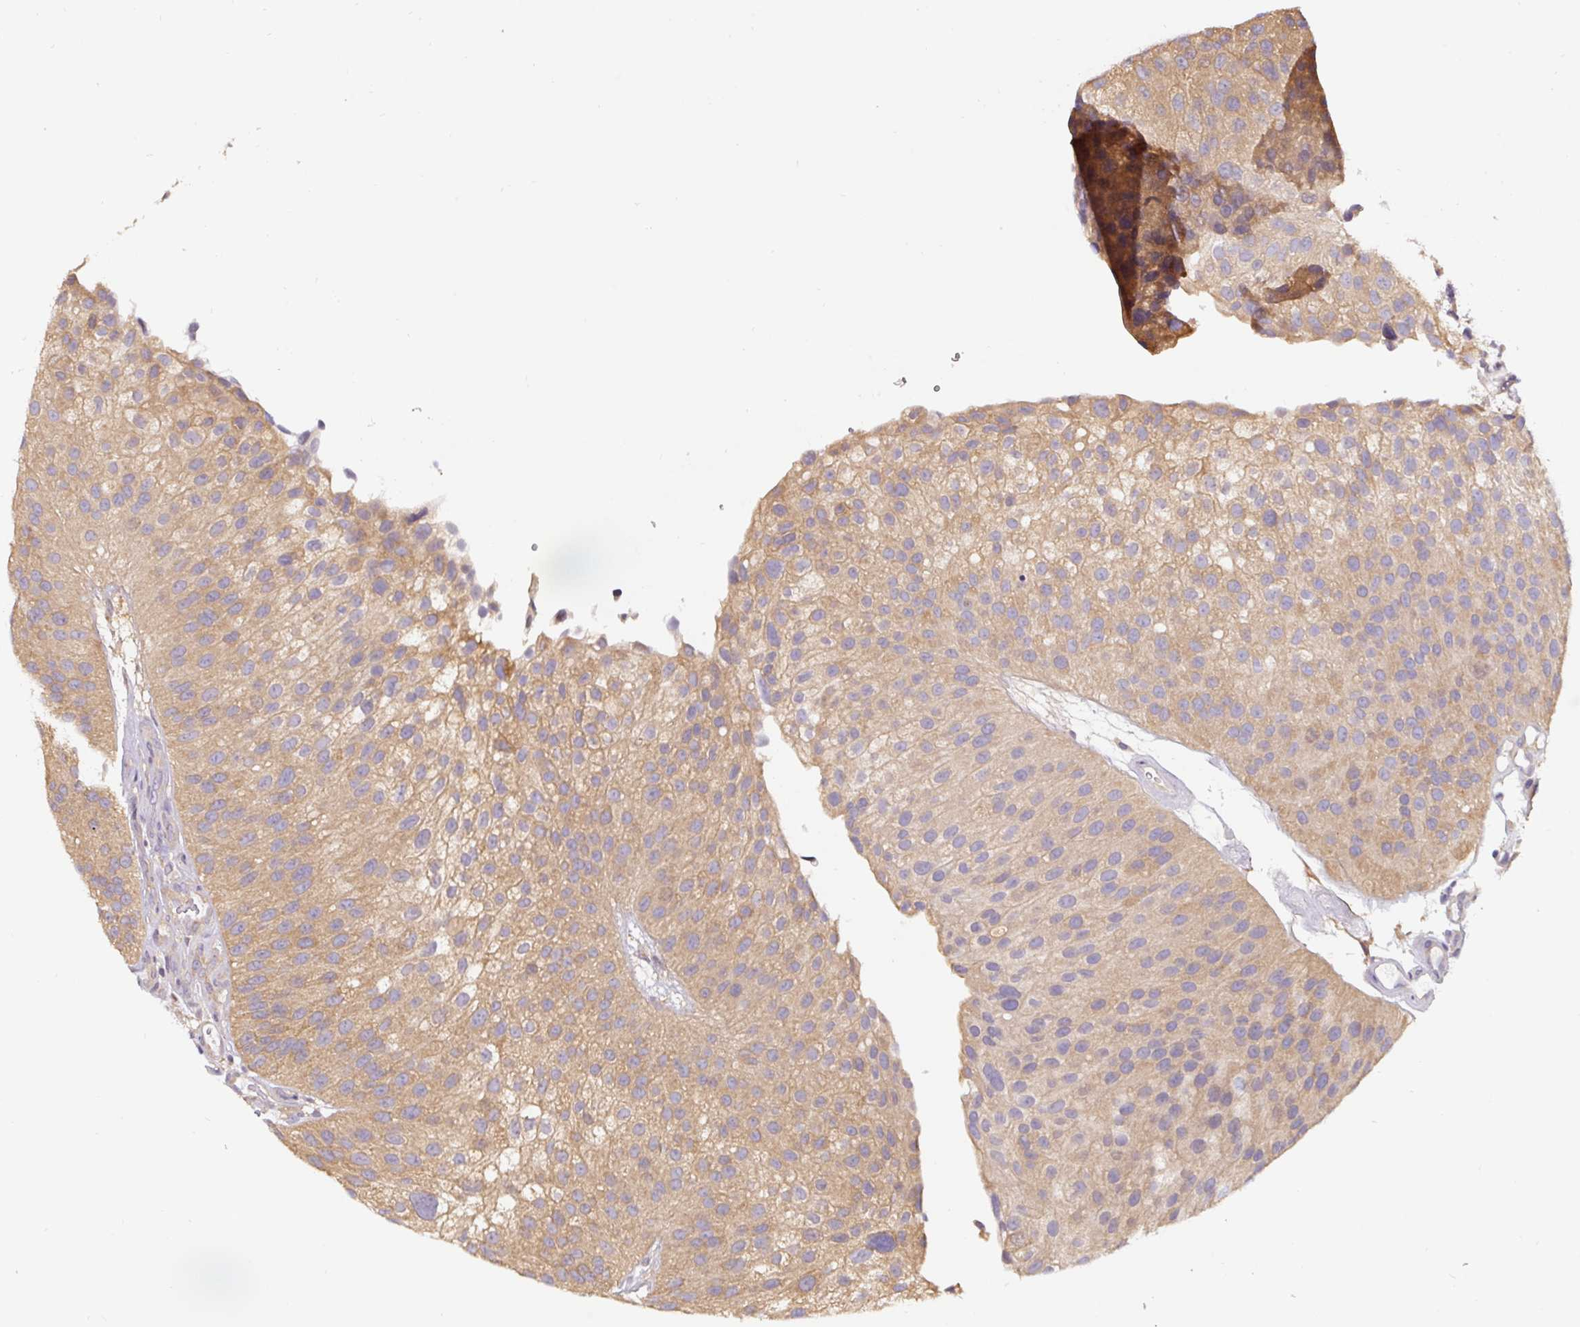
{"staining": {"intensity": "moderate", "quantity": "25%-75%", "location": "cytoplasmic/membranous"}, "tissue": "urothelial cancer", "cell_type": "Tumor cells", "image_type": "cancer", "snomed": [{"axis": "morphology", "description": "Urothelial carcinoma, NOS"}, {"axis": "topography", "description": "Urinary bladder"}], "caption": "Immunohistochemical staining of human transitional cell carcinoma exhibits moderate cytoplasmic/membranous protein expression in about 25%-75% of tumor cells.", "gene": "ST13", "patient": {"sex": "male", "age": 87}}